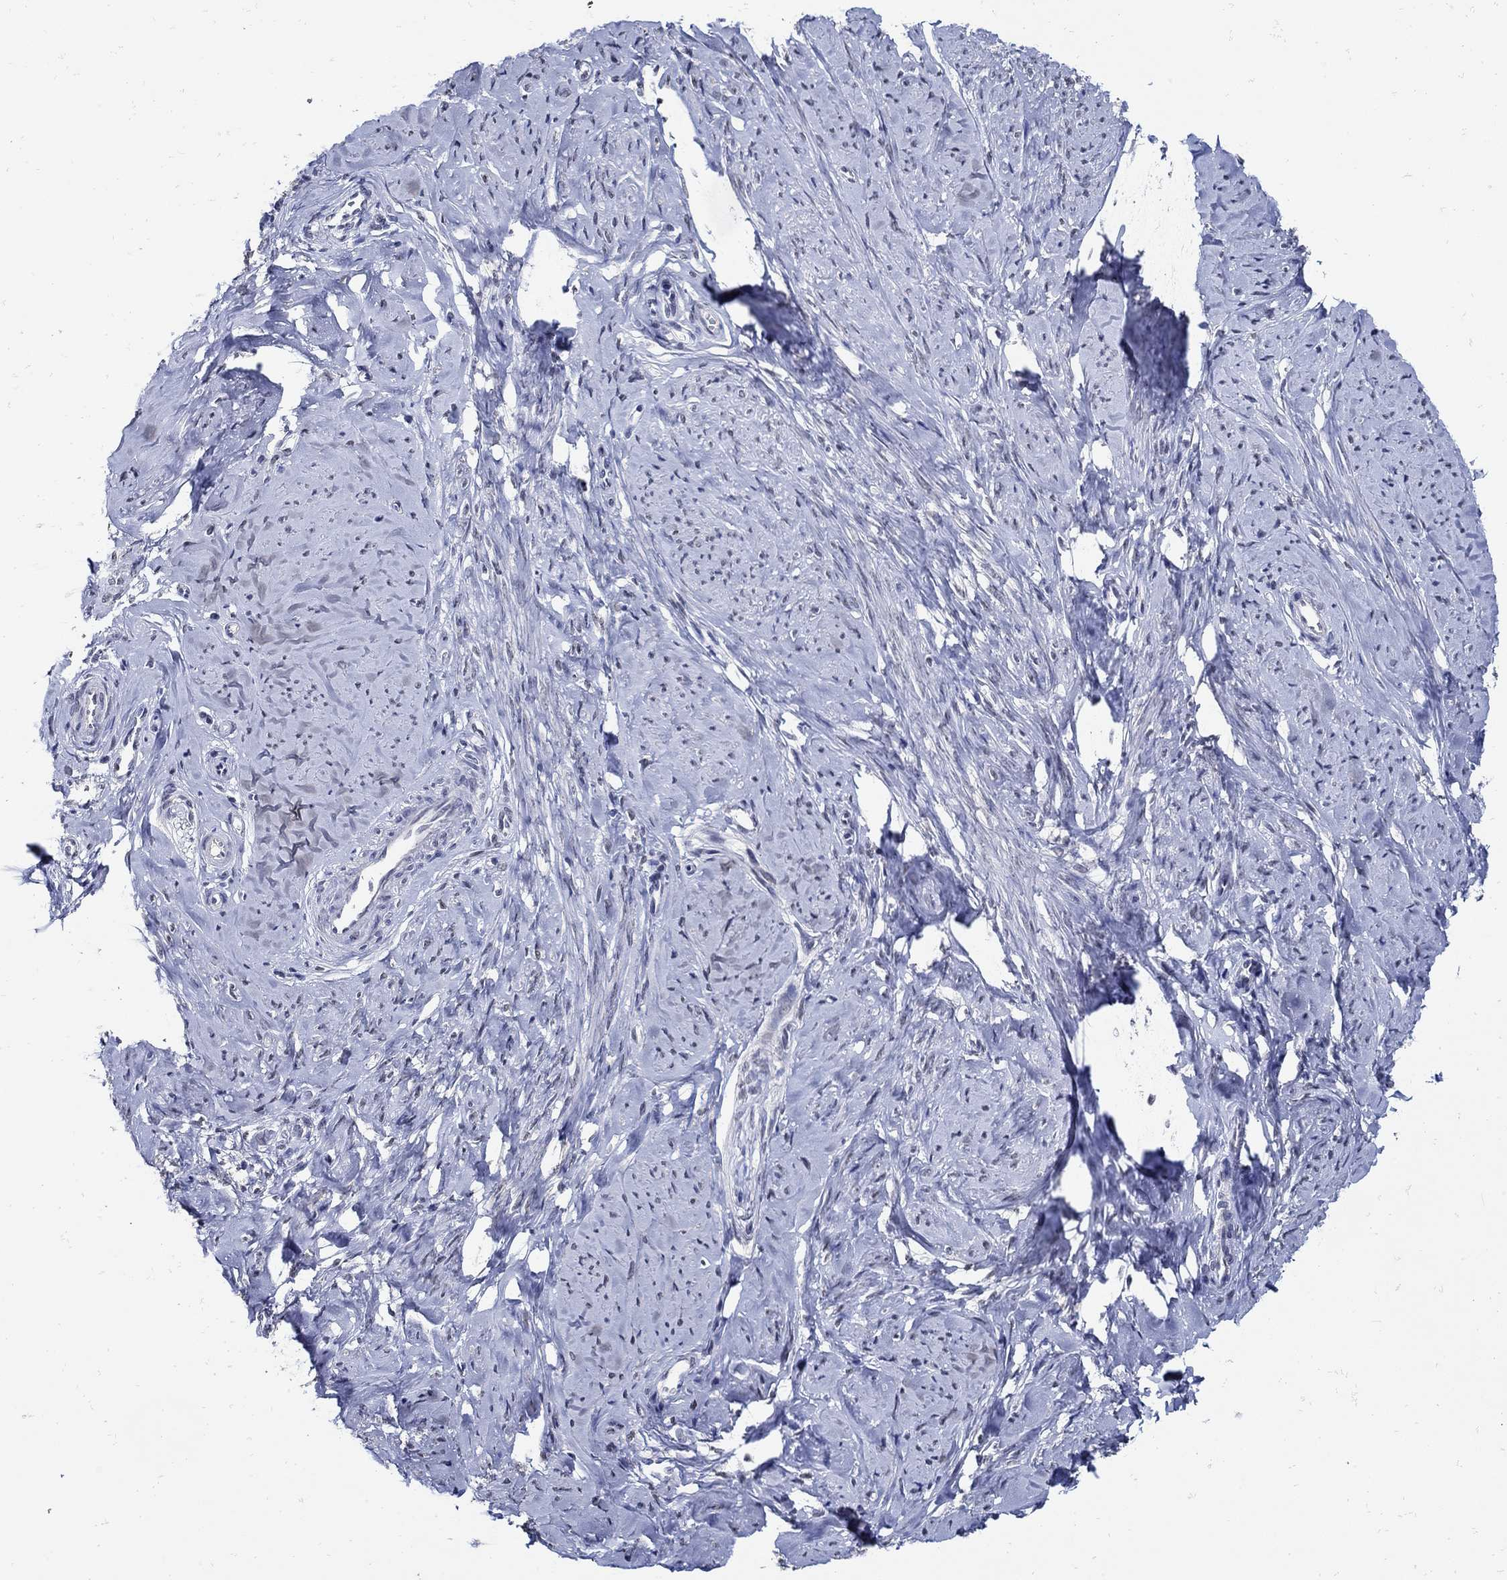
{"staining": {"intensity": "negative", "quantity": "none", "location": "none"}, "tissue": "smooth muscle", "cell_type": "Smooth muscle cells", "image_type": "normal", "snomed": [{"axis": "morphology", "description": "Normal tissue, NOS"}, {"axis": "topography", "description": "Smooth muscle"}], "caption": "Immunohistochemistry of benign human smooth muscle demonstrates no positivity in smooth muscle cells. The staining was performed using DAB (3,3'-diaminobenzidine) to visualize the protein expression in brown, while the nuclei were stained in blue with hematoxylin (Magnification: 20x).", "gene": "KCNN3", "patient": {"sex": "female", "age": 48}}